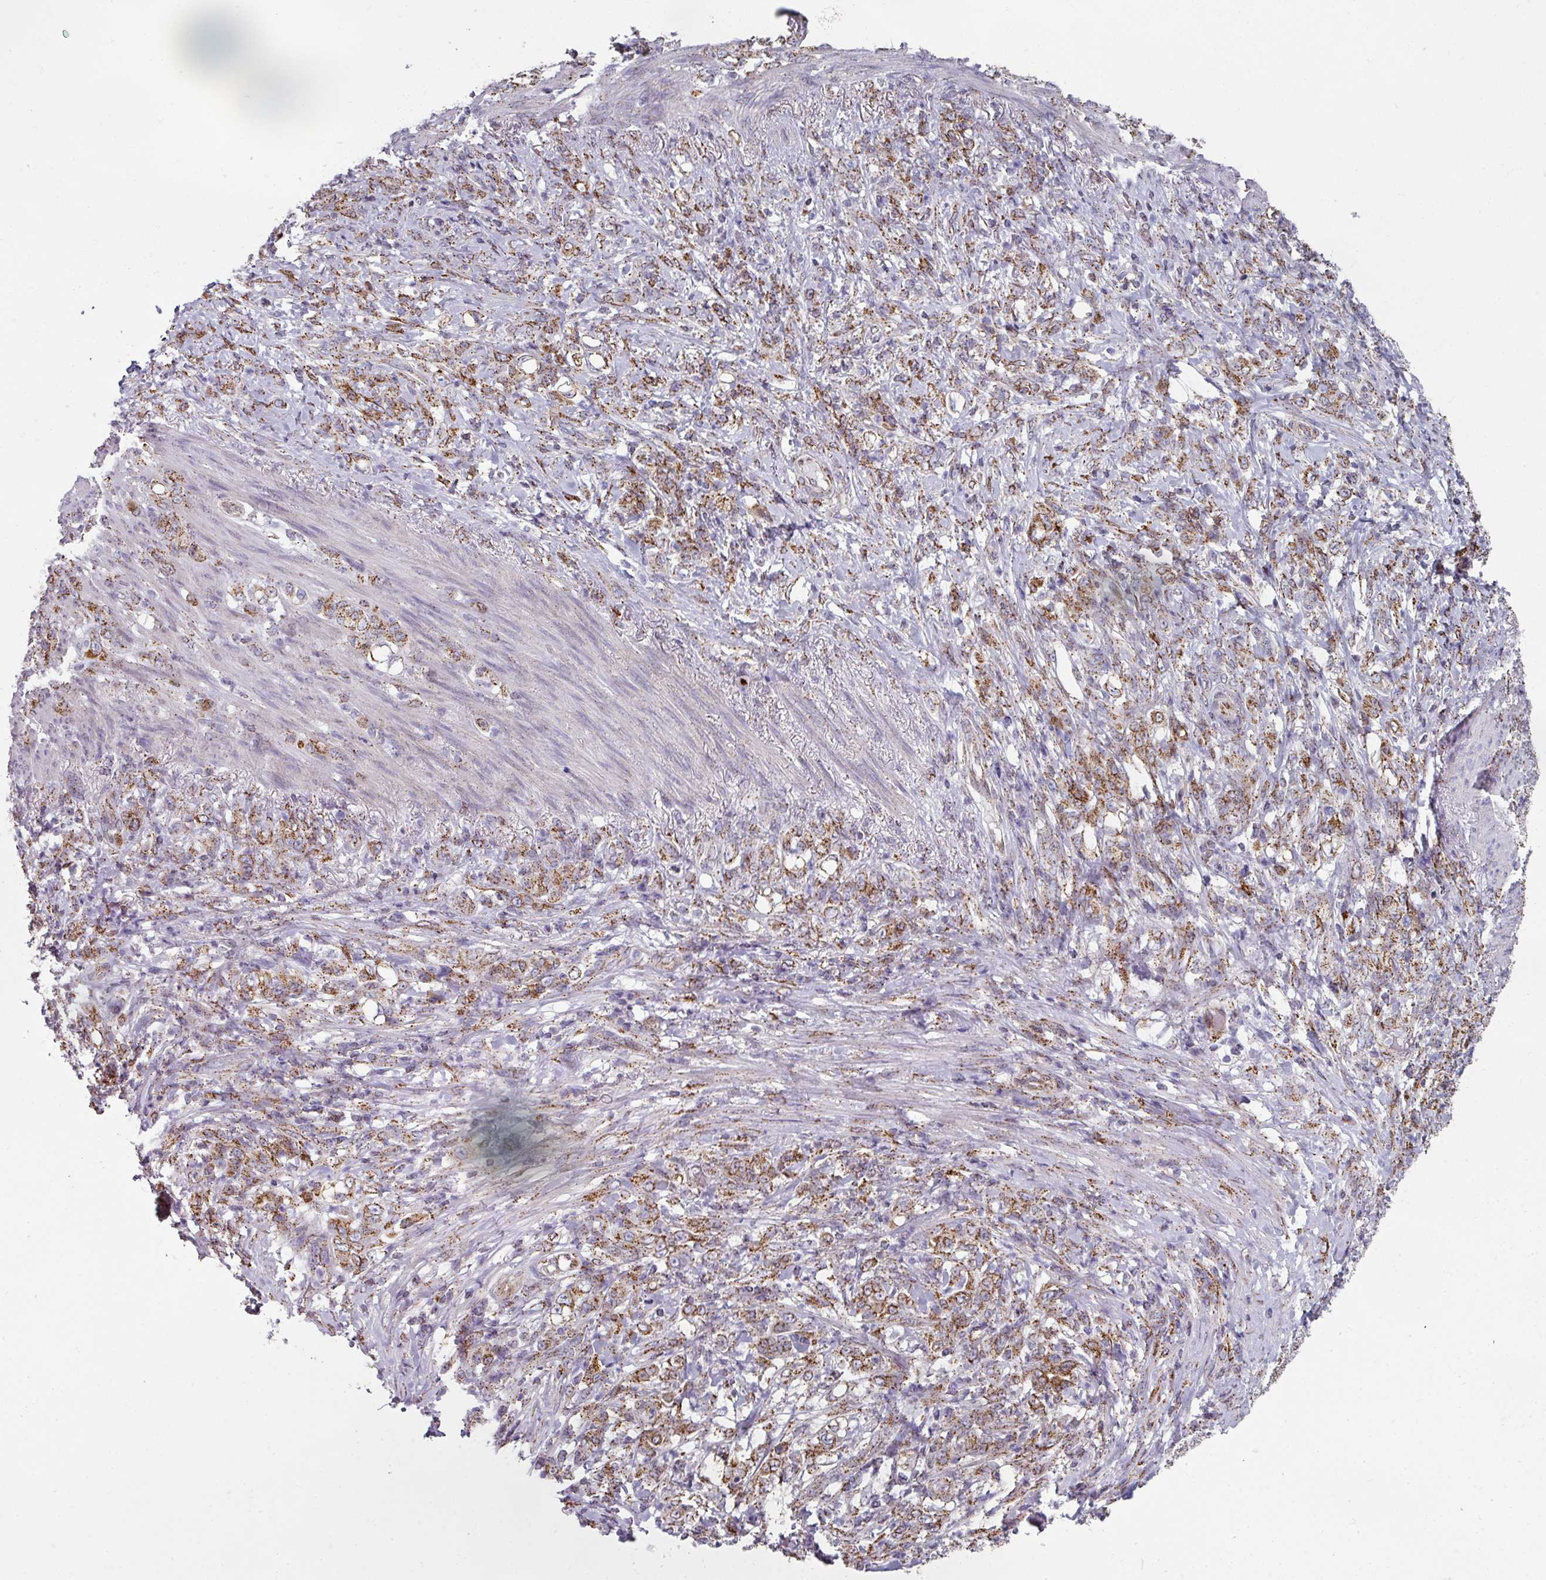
{"staining": {"intensity": "strong", "quantity": ">75%", "location": "cytoplasmic/membranous"}, "tissue": "stomach cancer", "cell_type": "Tumor cells", "image_type": "cancer", "snomed": [{"axis": "morphology", "description": "Adenocarcinoma, NOS"}, {"axis": "topography", "description": "Stomach"}], "caption": "A brown stain highlights strong cytoplasmic/membranous positivity of a protein in human stomach adenocarcinoma tumor cells.", "gene": "CCDC85B", "patient": {"sex": "female", "age": 79}}